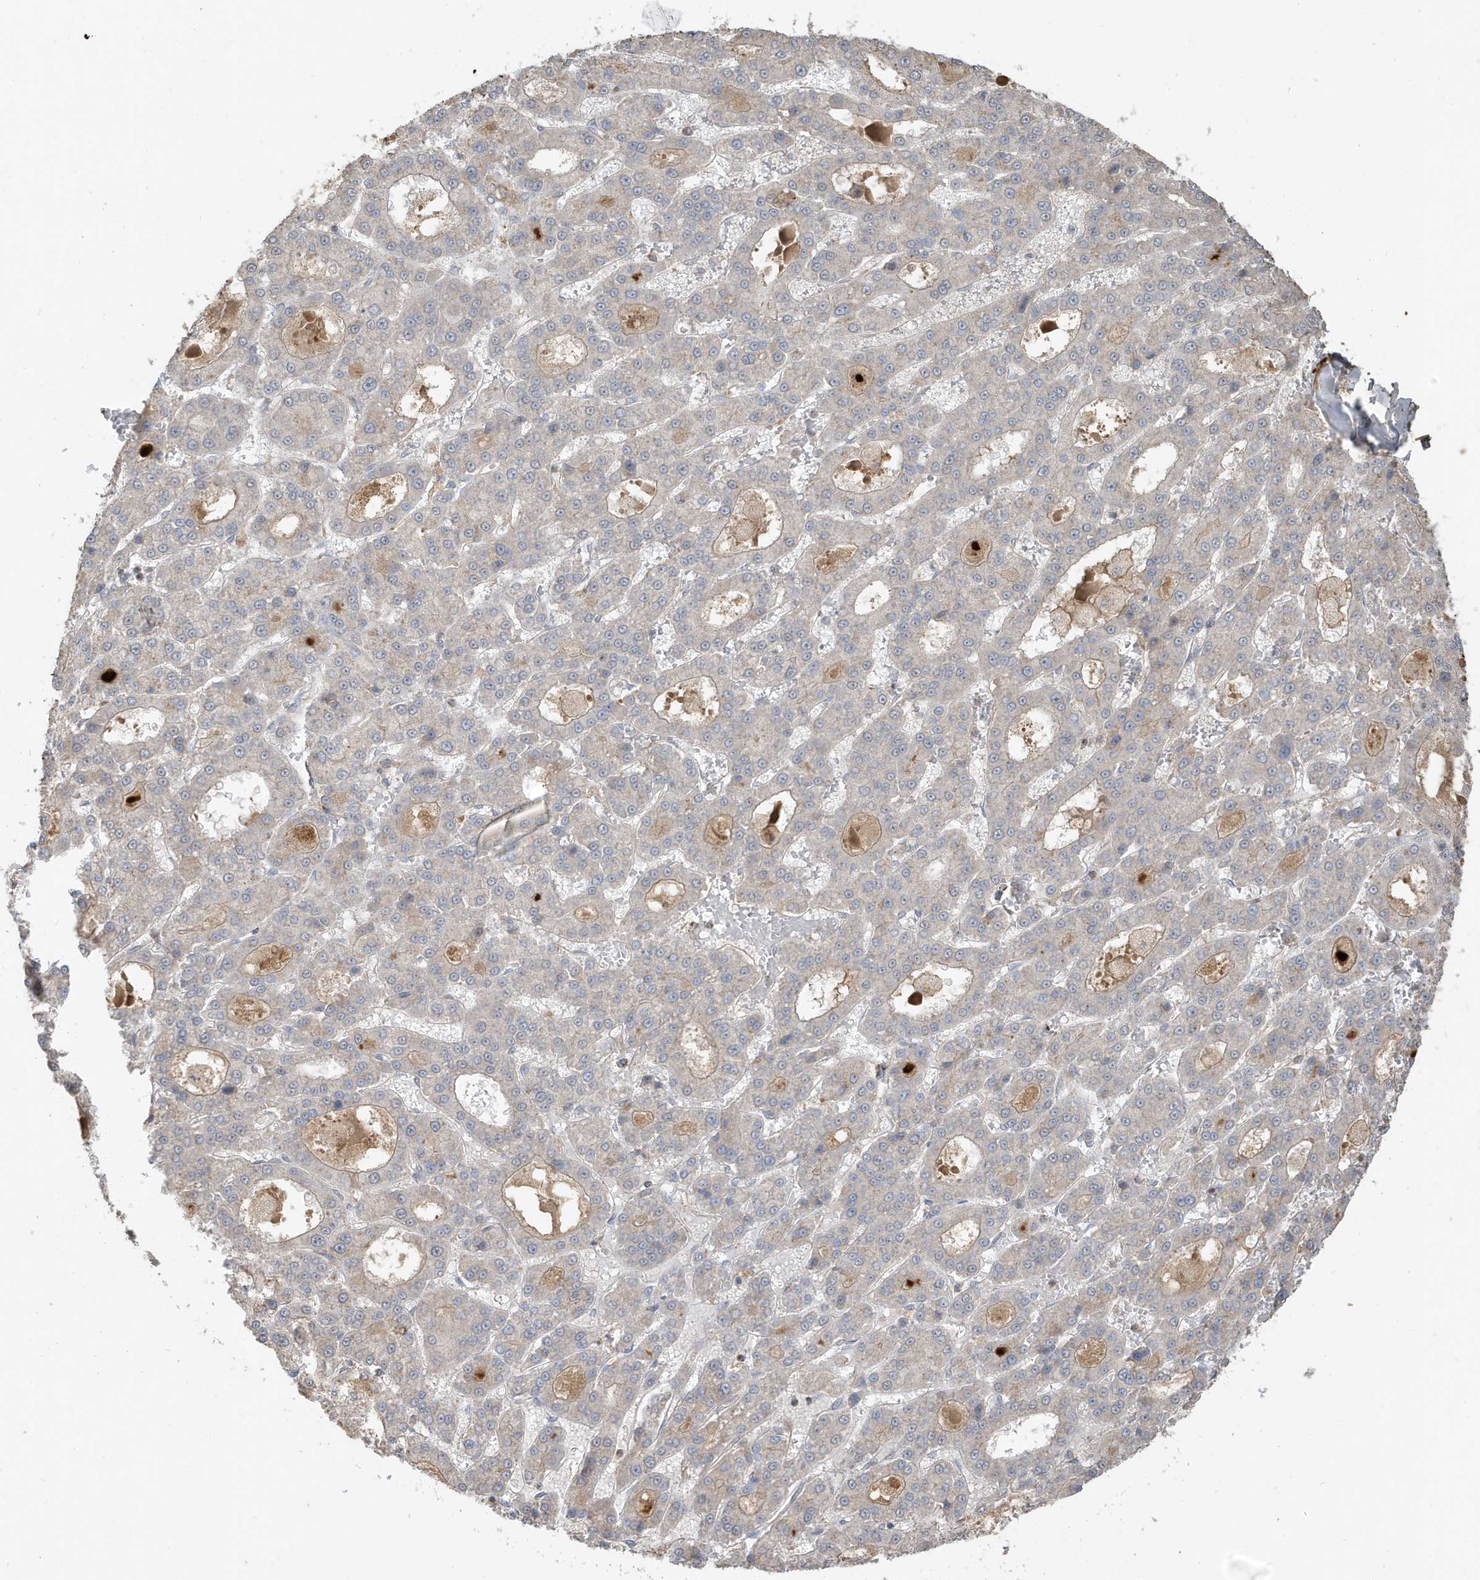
{"staining": {"intensity": "negative", "quantity": "none", "location": "none"}, "tissue": "liver cancer", "cell_type": "Tumor cells", "image_type": "cancer", "snomed": [{"axis": "morphology", "description": "Carcinoma, Hepatocellular, NOS"}, {"axis": "topography", "description": "Liver"}], "caption": "IHC of liver hepatocellular carcinoma exhibits no positivity in tumor cells.", "gene": "PRRT3", "patient": {"sex": "male", "age": 70}}